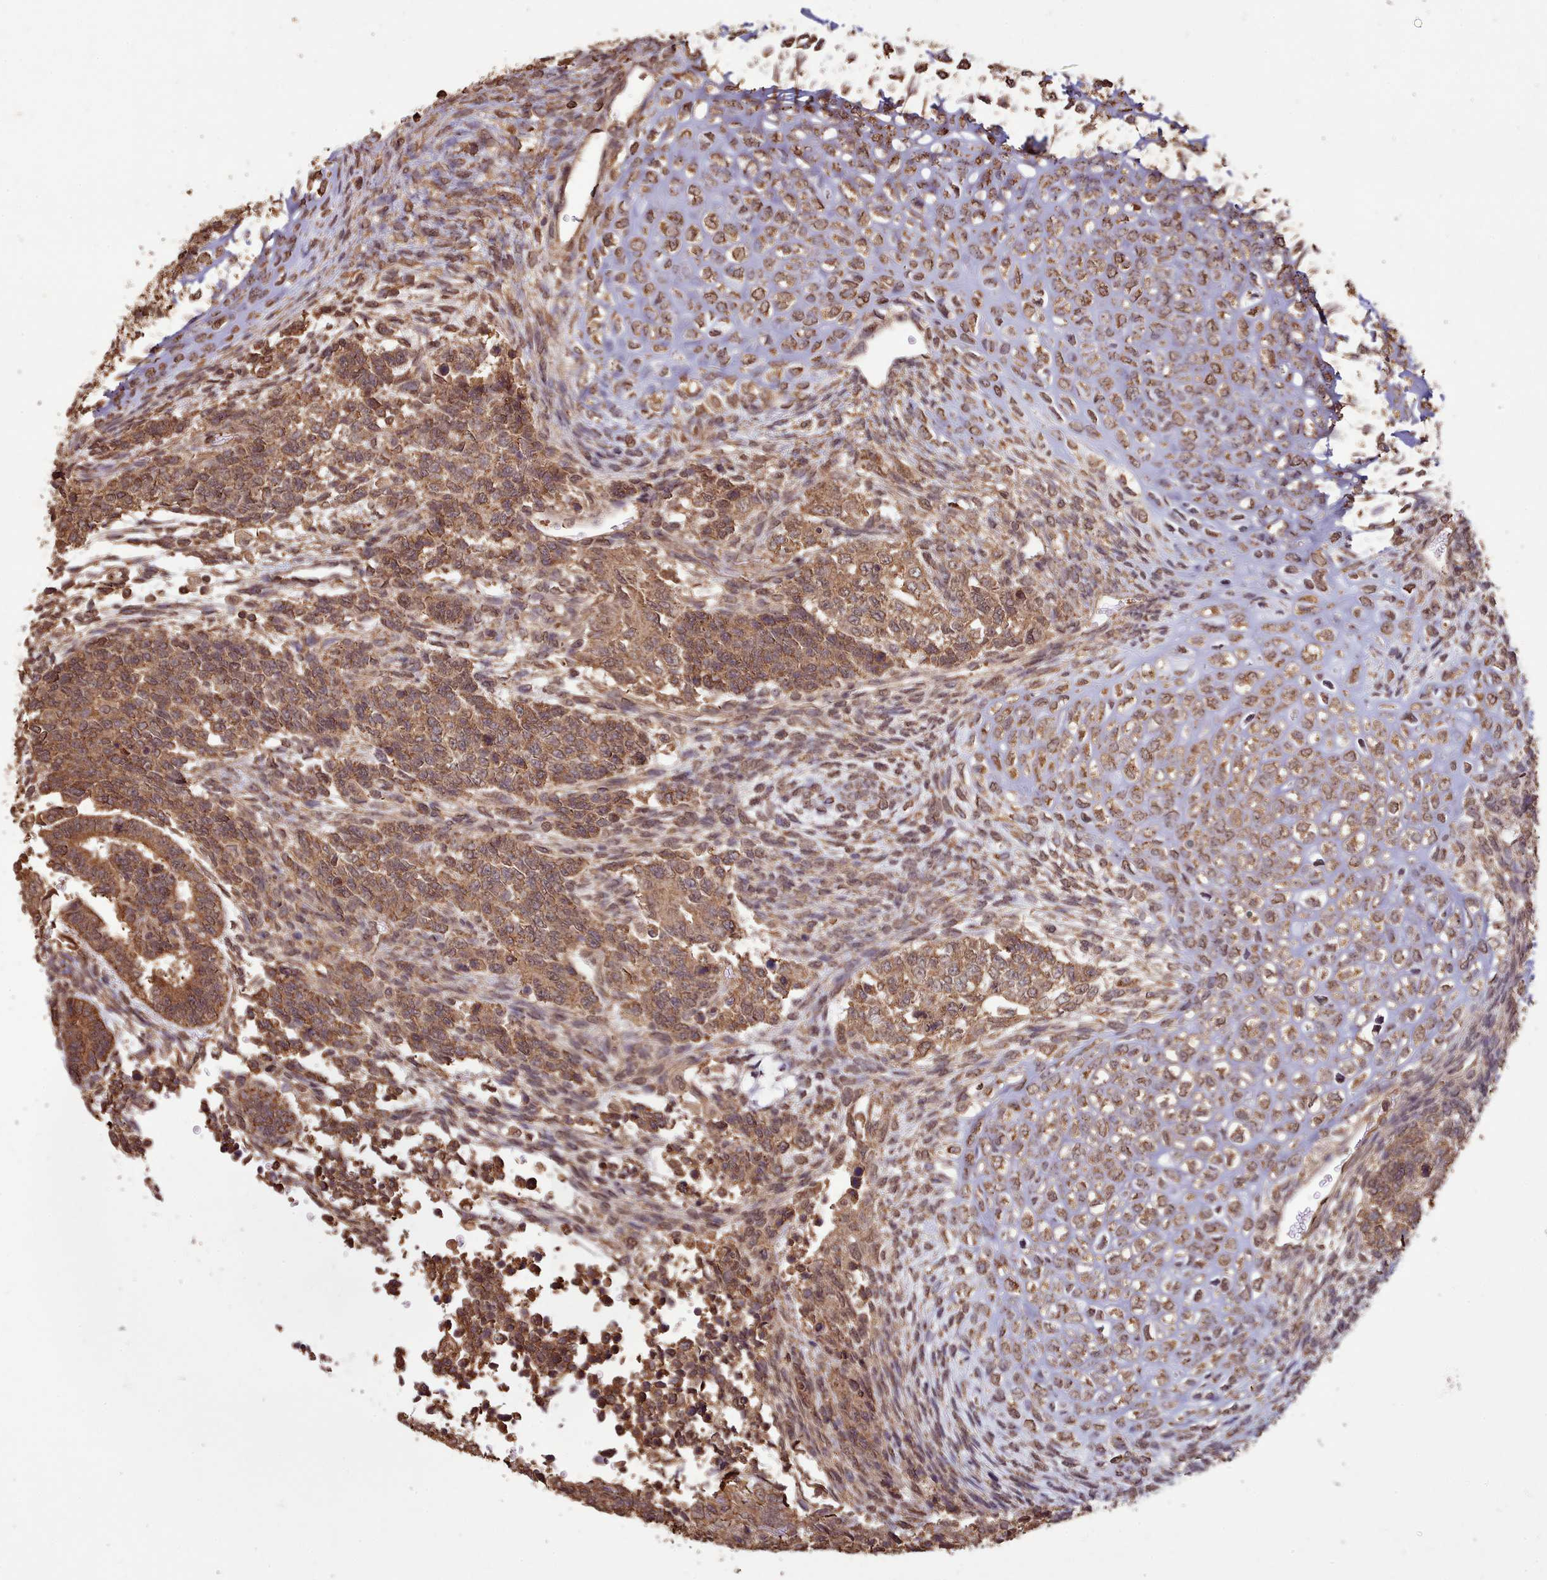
{"staining": {"intensity": "moderate", "quantity": ">75%", "location": "cytoplasmic/membranous"}, "tissue": "testis cancer", "cell_type": "Tumor cells", "image_type": "cancer", "snomed": [{"axis": "morphology", "description": "Carcinoma, Embryonal, NOS"}, {"axis": "topography", "description": "Testis"}], "caption": "IHC image of human testis cancer stained for a protein (brown), which shows medium levels of moderate cytoplasmic/membranous positivity in about >75% of tumor cells.", "gene": "METRN", "patient": {"sex": "male", "age": 23}}